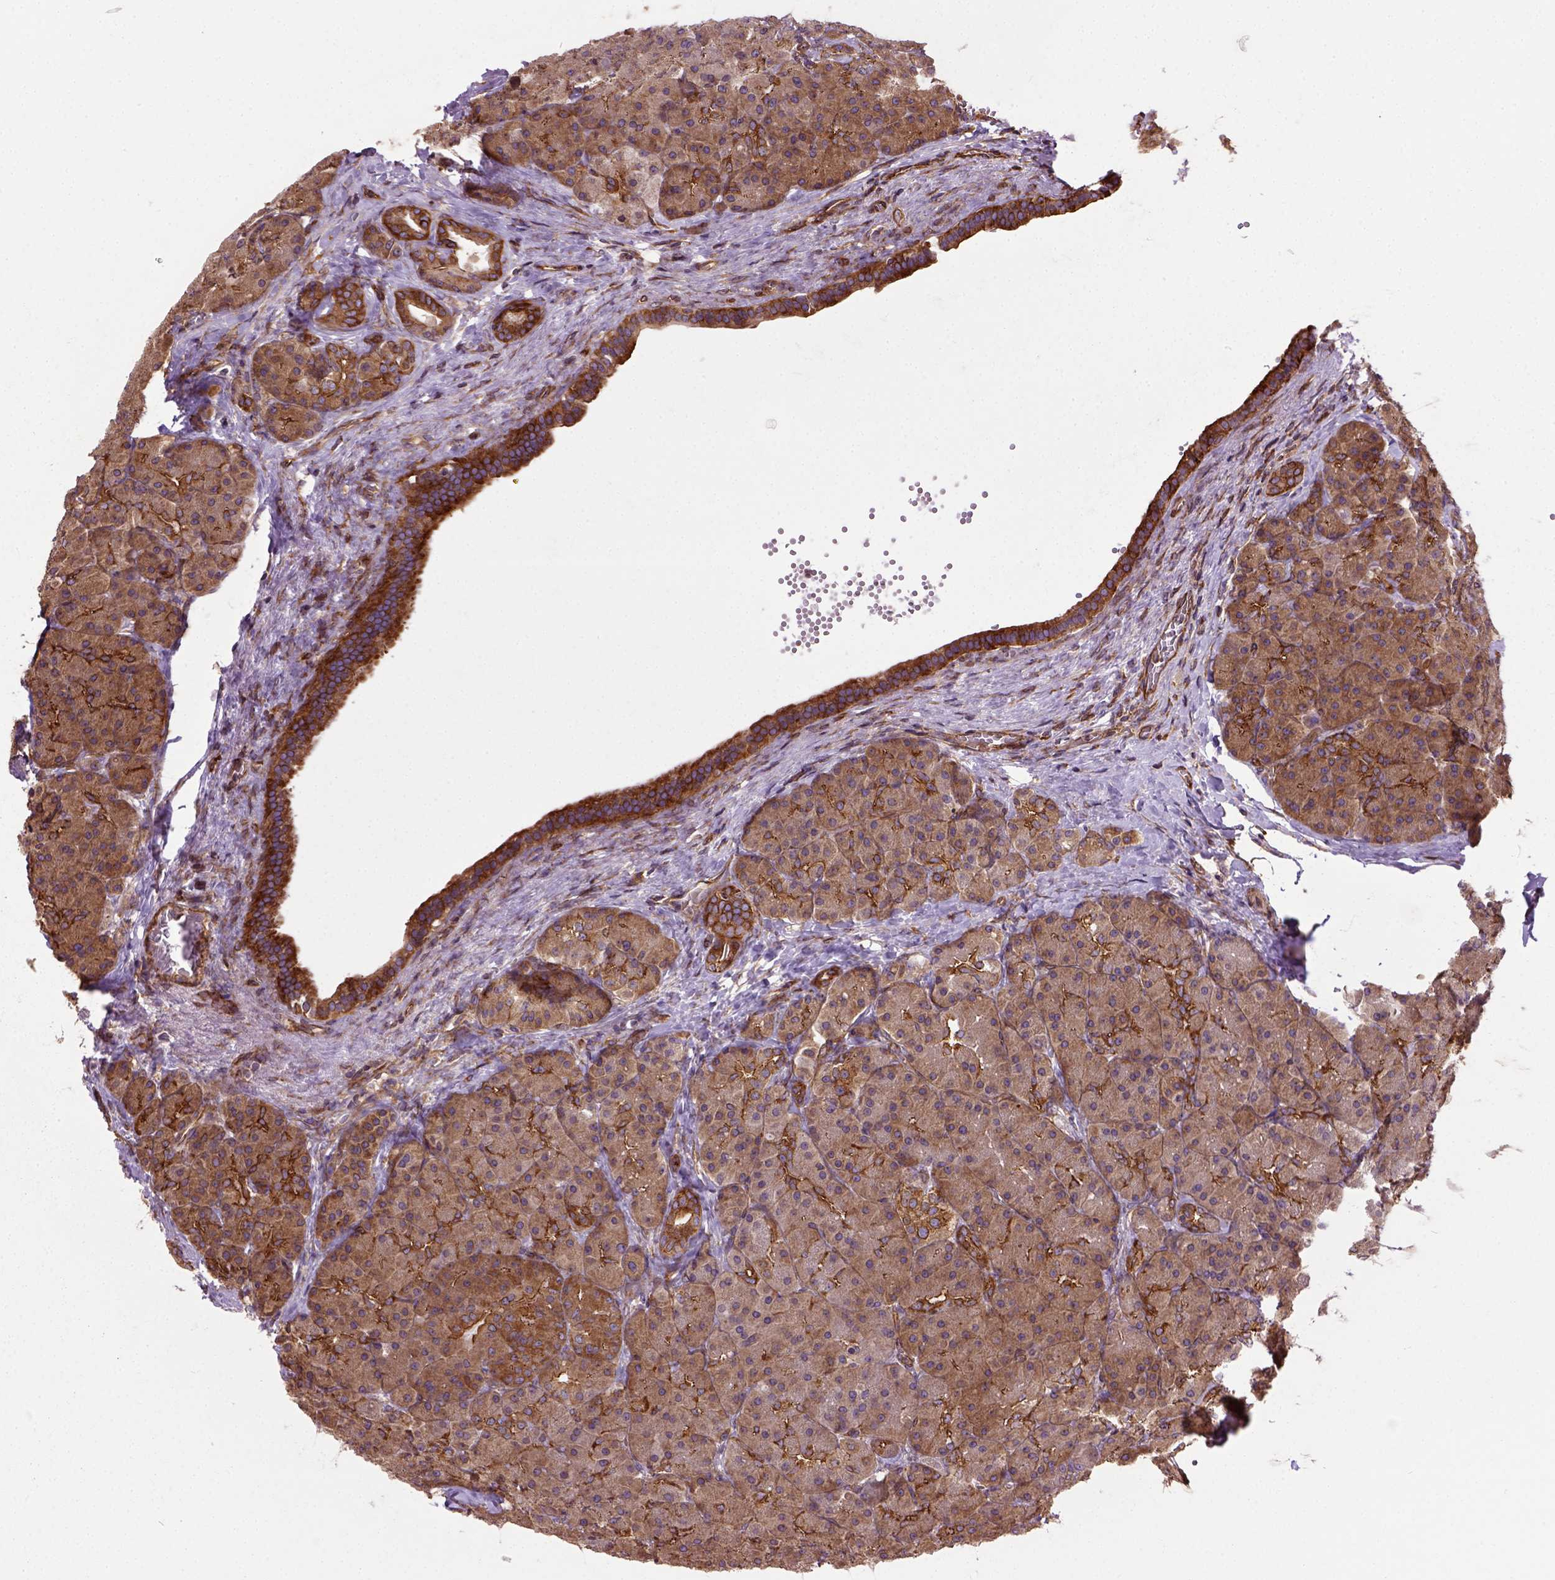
{"staining": {"intensity": "moderate", "quantity": ">75%", "location": "cytoplasmic/membranous"}, "tissue": "pancreas", "cell_type": "Exocrine glandular cells", "image_type": "normal", "snomed": [{"axis": "morphology", "description": "Normal tissue, NOS"}, {"axis": "topography", "description": "Pancreas"}], "caption": "Exocrine glandular cells reveal medium levels of moderate cytoplasmic/membranous expression in approximately >75% of cells in benign human pancreas. (IHC, brightfield microscopy, high magnification).", "gene": "CAPRIN1", "patient": {"sex": "male", "age": 57}}